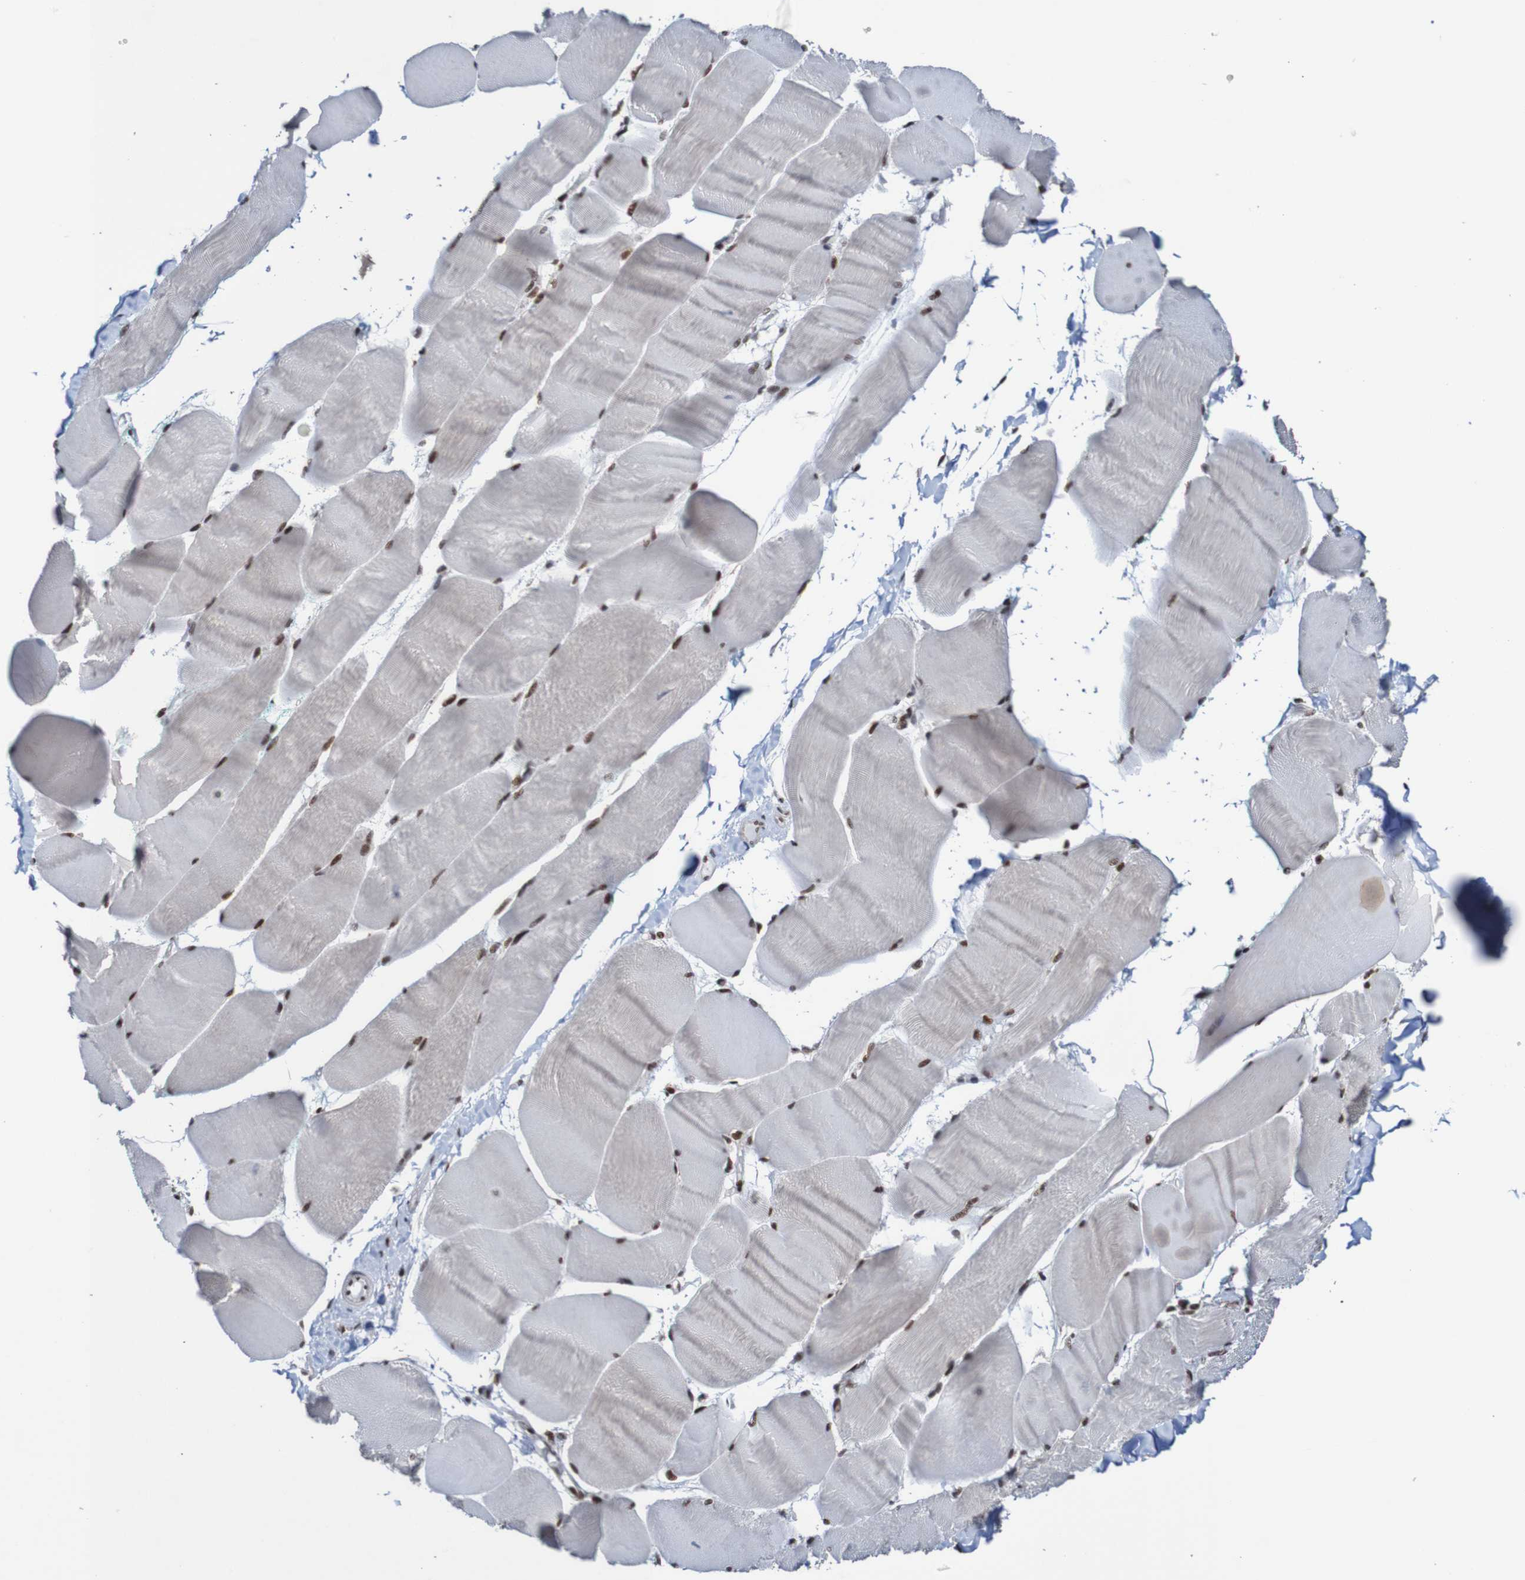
{"staining": {"intensity": "moderate", "quantity": ">75%", "location": "nuclear"}, "tissue": "skeletal muscle", "cell_type": "Myocytes", "image_type": "normal", "snomed": [{"axis": "morphology", "description": "Normal tissue, NOS"}, {"axis": "morphology", "description": "Squamous cell carcinoma, NOS"}, {"axis": "topography", "description": "Skeletal muscle"}], "caption": "A high-resolution image shows IHC staining of benign skeletal muscle, which demonstrates moderate nuclear staining in approximately >75% of myocytes. (brown staining indicates protein expression, while blue staining denotes nuclei).", "gene": "CDC5L", "patient": {"sex": "male", "age": 51}}